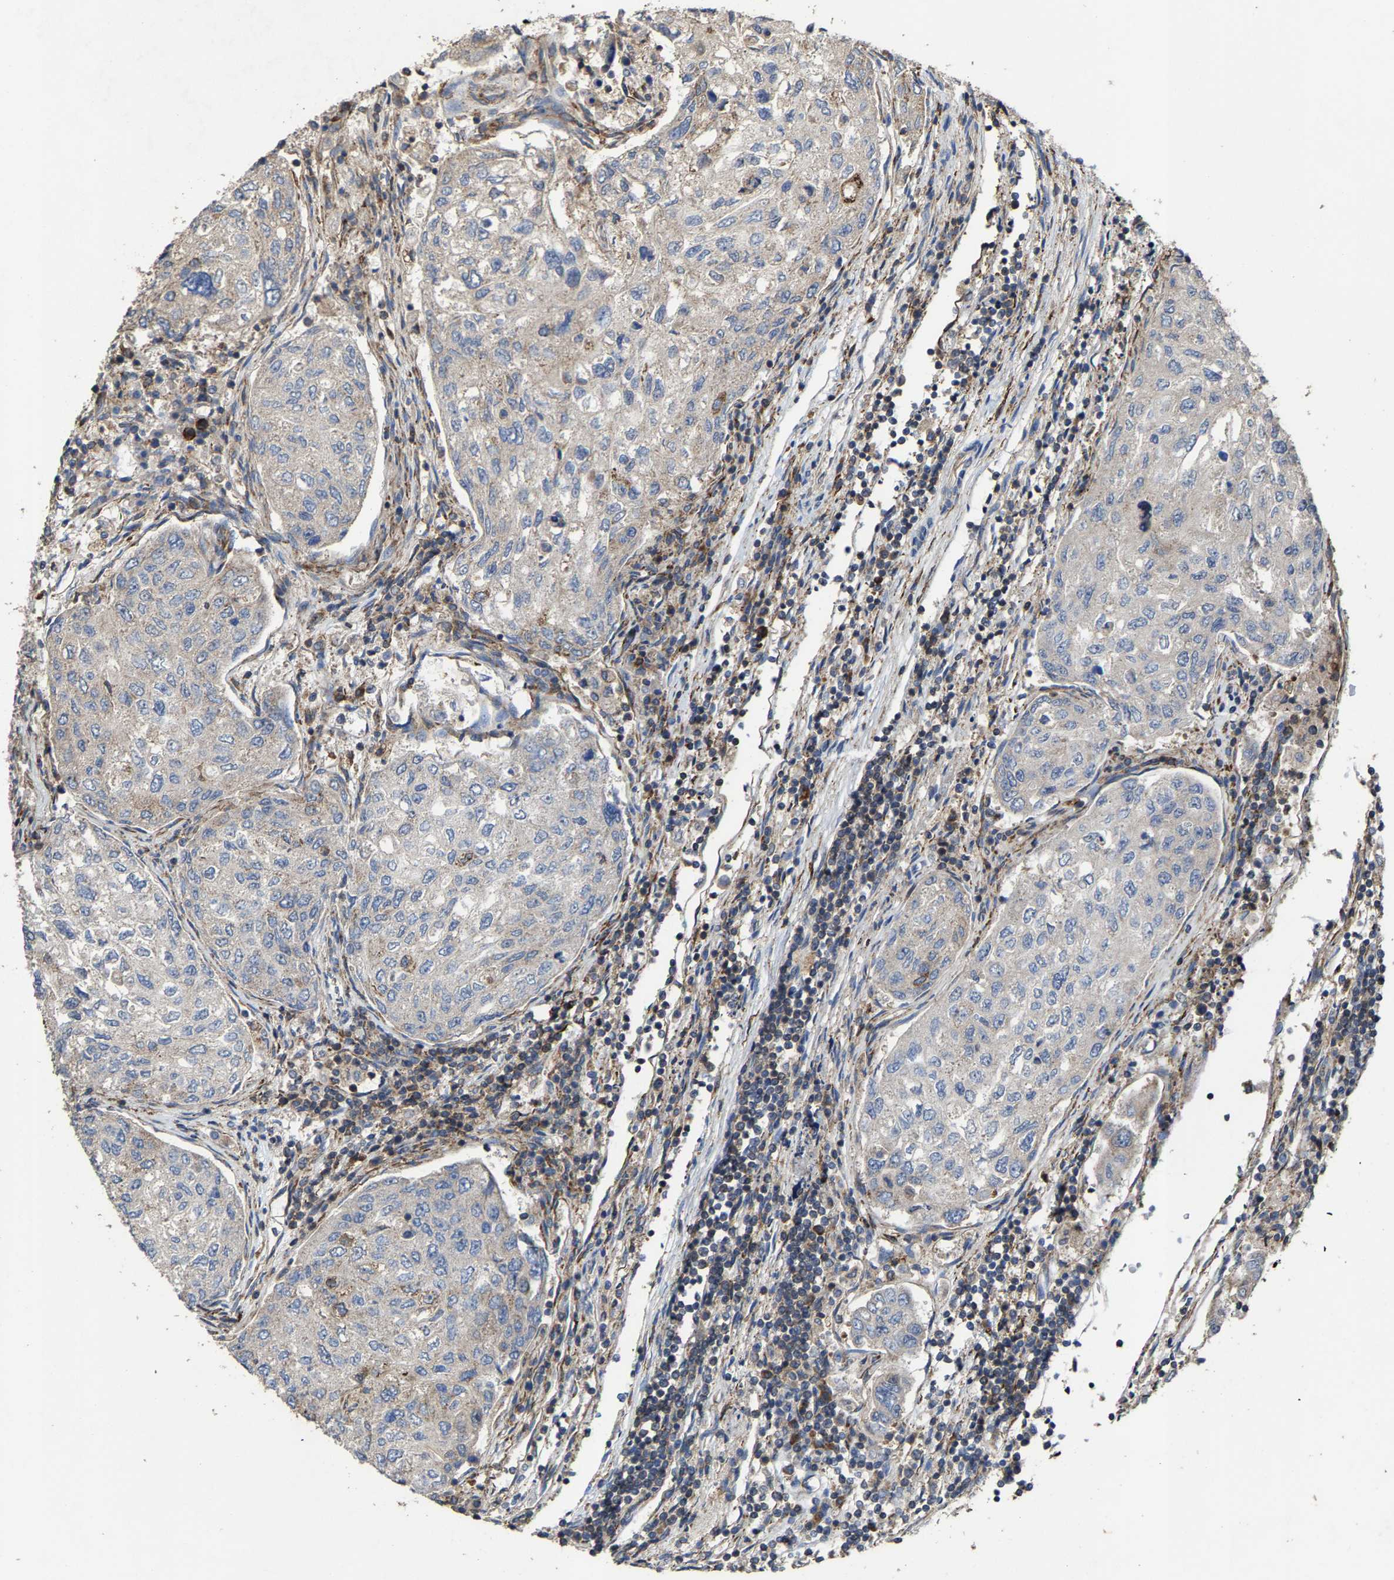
{"staining": {"intensity": "negative", "quantity": "none", "location": "none"}, "tissue": "urothelial cancer", "cell_type": "Tumor cells", "image_type": "cancer", "snomed": [{"axis": "morphology", "description": "Urothelial carcinoma, High grade"}, {"axis": "topography", "description": "Lymph node"}, {"axis": "topography", "description": "Urinary bladder"}], "caption": "A high-resolution photomicrograph shows immunohistochemistry (IHC) staining of urothelial carcinoma (high-grade), which reveals no significant expression in tumor cells.", "gene": "FGD3", "patient": {"sex": "male", "age": 51}}